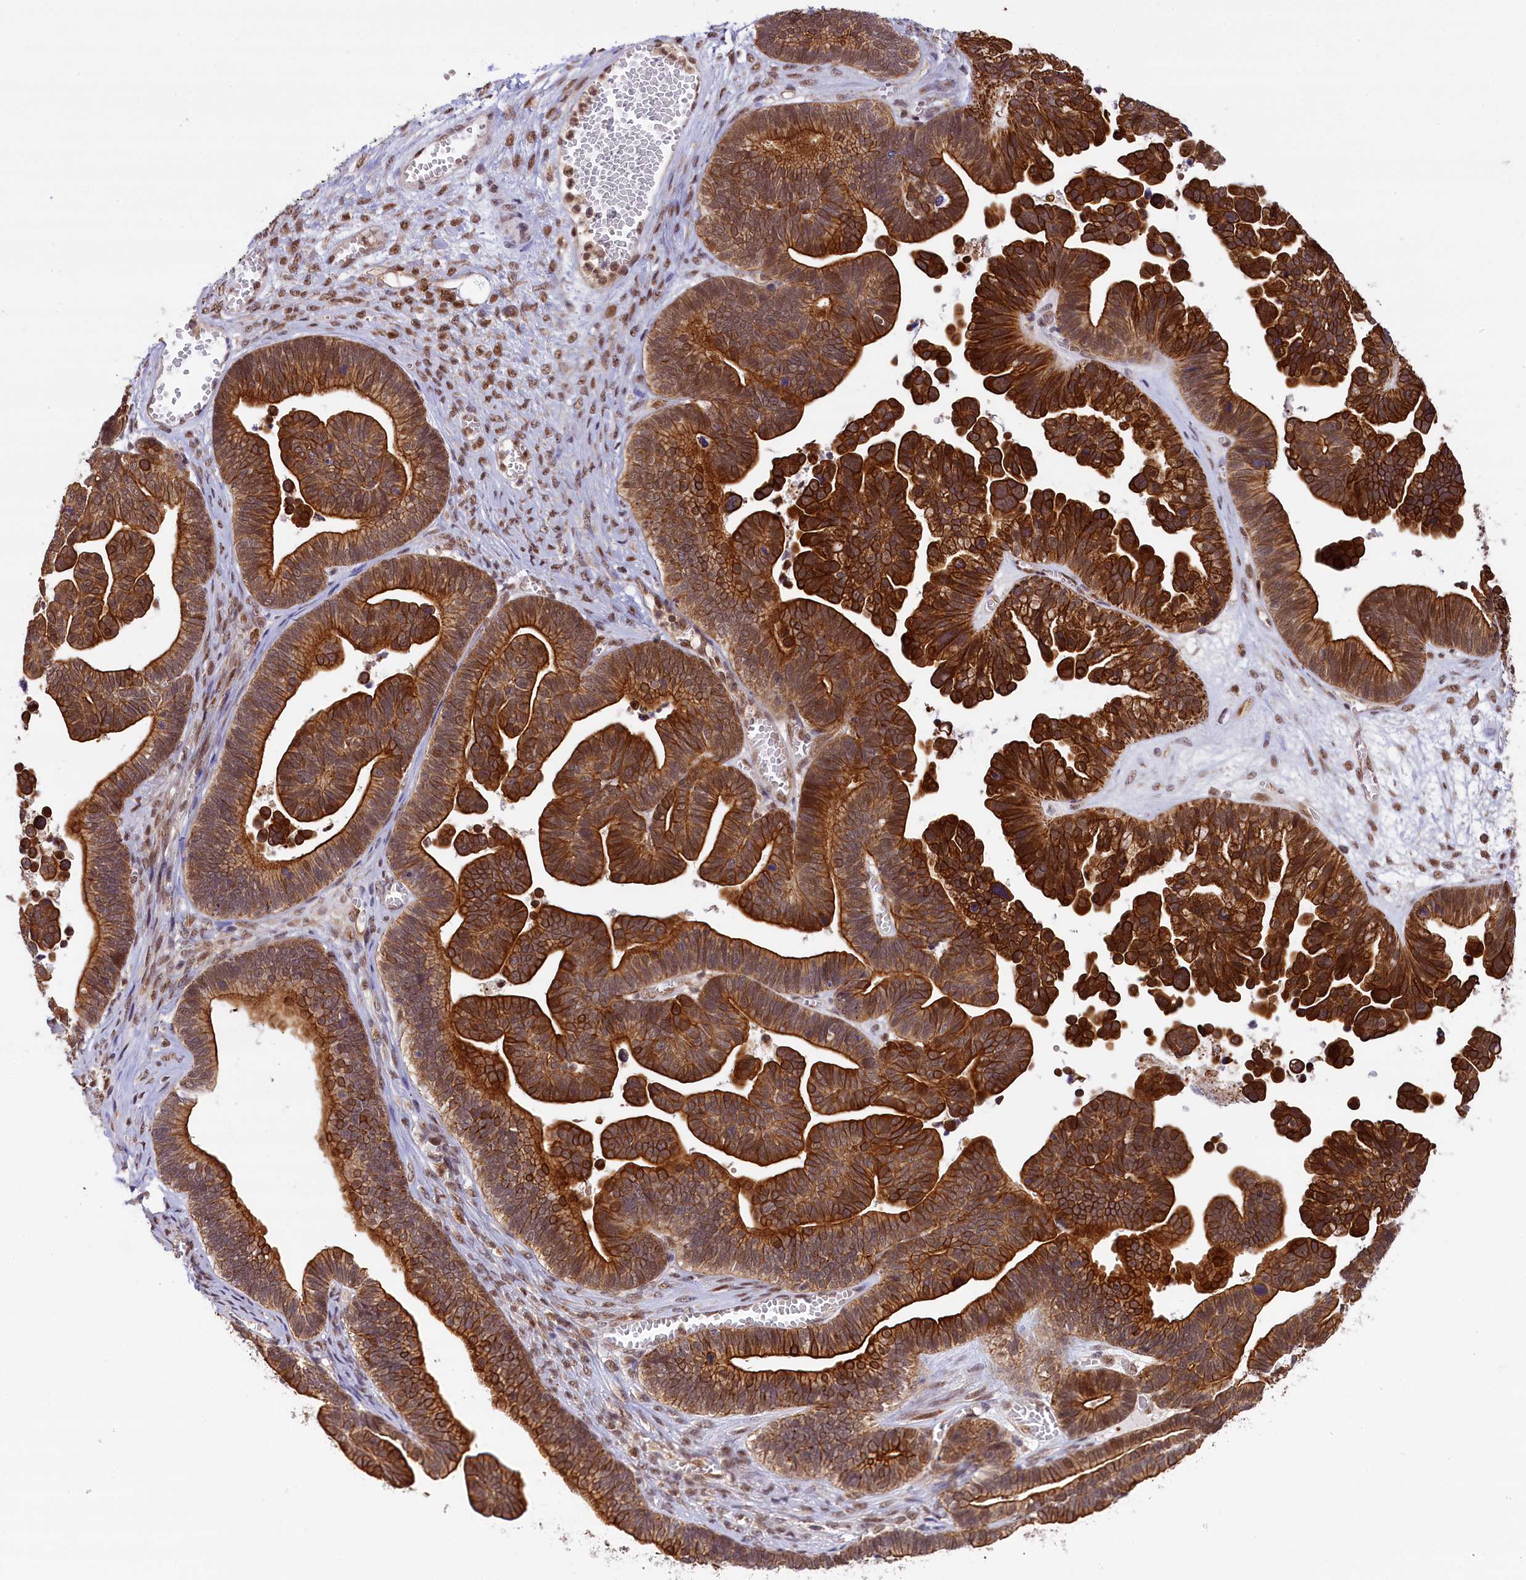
{"staining": {"intensity": "strong", "quantity": ">75%", "location": "cytoplasmic/membranous"}, "tissue": "ovarian cancer", "cell_type": "Tumor cells", "image_type": "cancer", "snomed": [{"axis": "morphology", "description": "Cystadenocarcinoma, serous, NOS"}, {"axis": "topography", "description": "Ovary"}], "caption": "Strong cytoplasmic/membranous expression is identified in about >75% of tumor cells in ovarian cancer (serous cystadenocarcinoma).", "gene": "CARD8", "patient": {"sex": "female", "age": 56}}